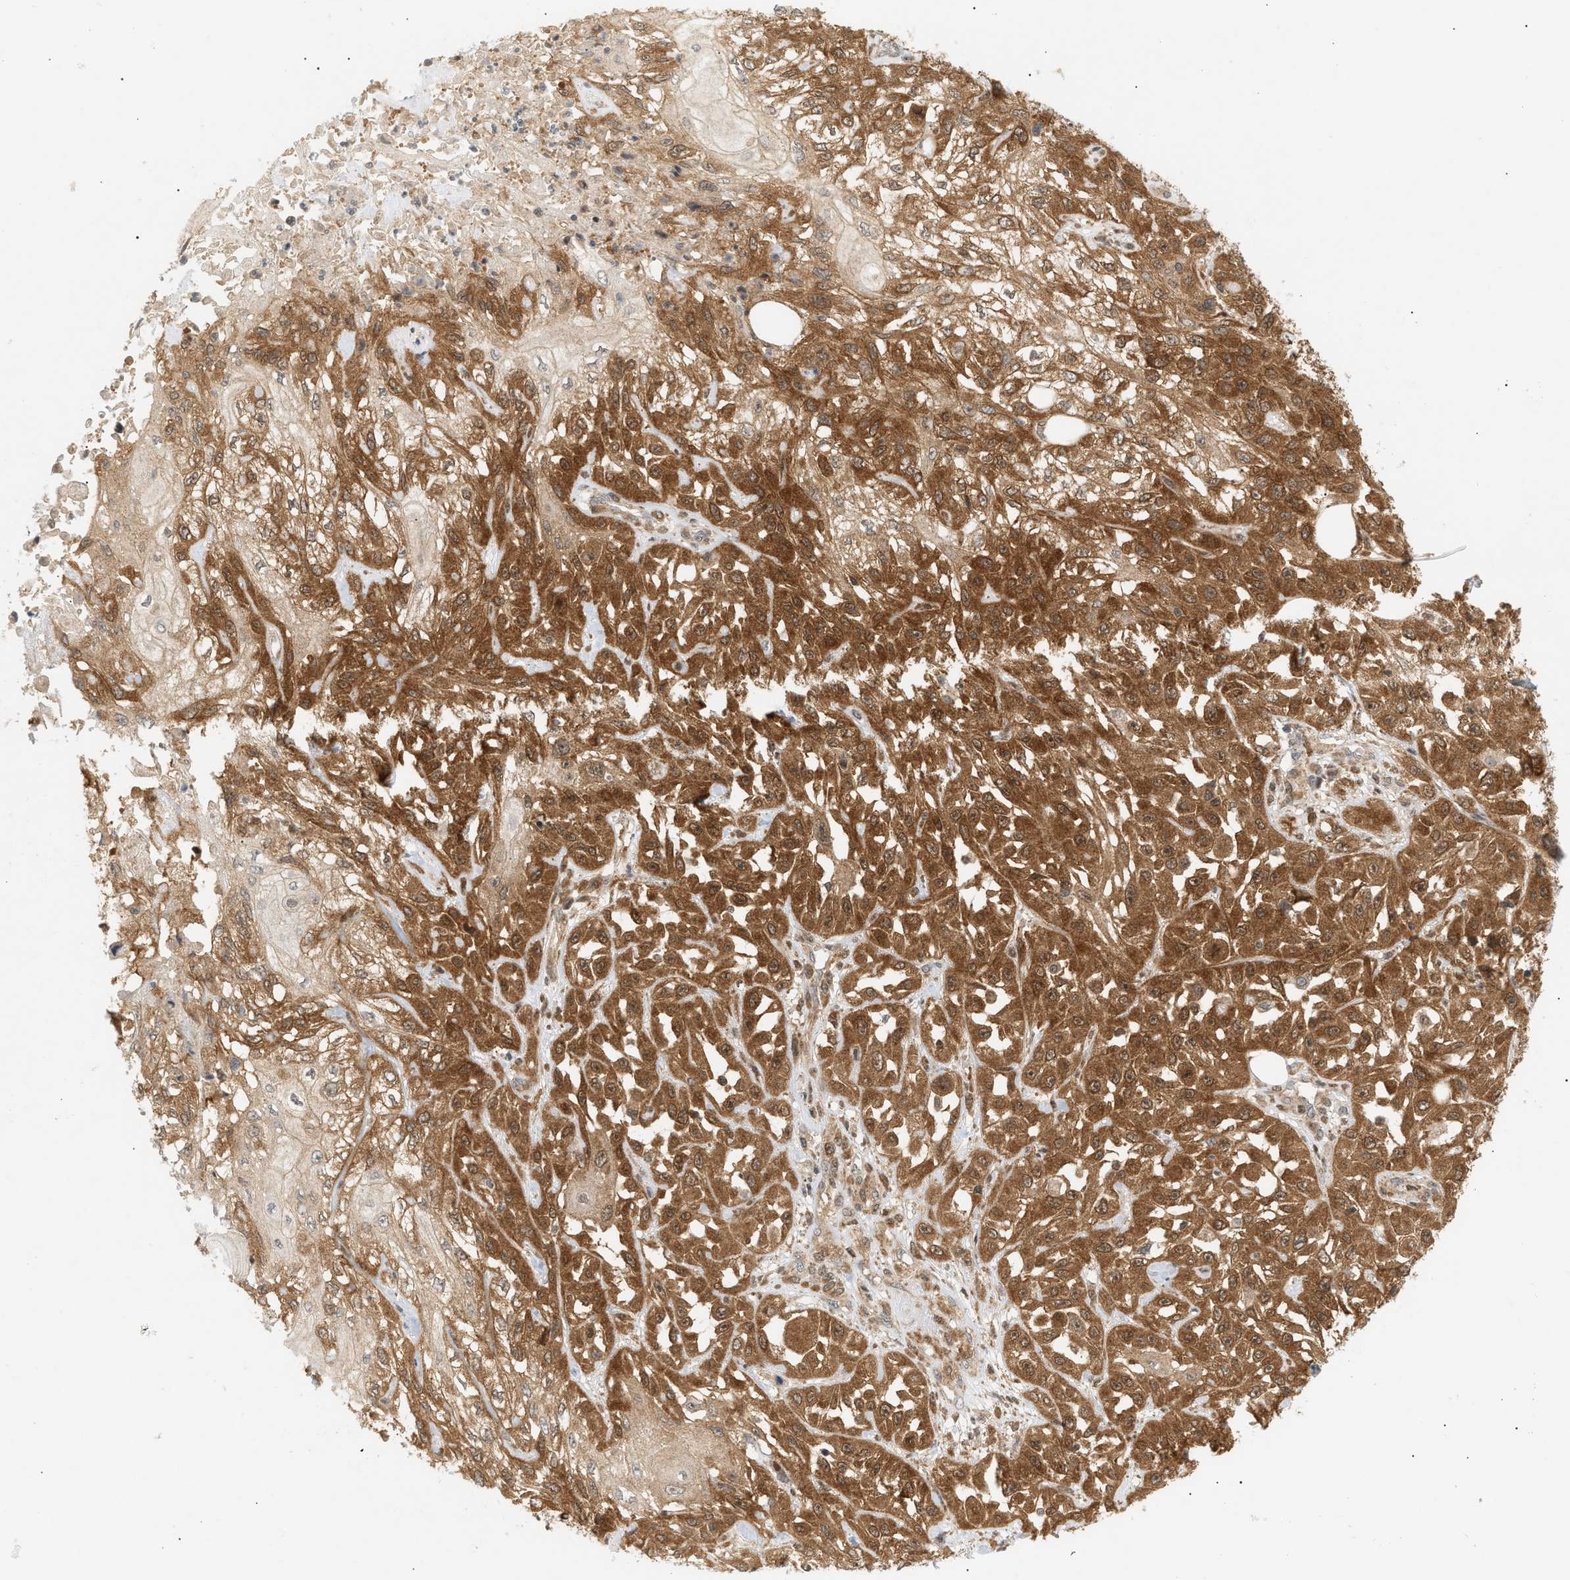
{"staining": {"intensity": "strong", "quantity": ">75%", "location": "cytoplasmic/membranous"}, "tissue": "skin cancer", "cell_type": "Tumor cells", "image_type": "cancer", "snomed": [{"axis": "morphology", "description": "Squamous cell carcinoma, NOS"}, {"axis": "morphology", "description": "Squamous cell carcinoma, metastatic, NOS"}, {"axis": "topography", "description": "Skin"}, {"axis": "topography", "description": "Lymph node"}], "caption": "Immunohistochemistry (IHC) photomicrograph of skin cancer stained for a protein (brown), which exhibits high levels of strong cytoplasmic/membranous staining in approximately >75% of tumor cells.", "gene": "SHC1", "patient": {"sex": "male", "age": 75}}